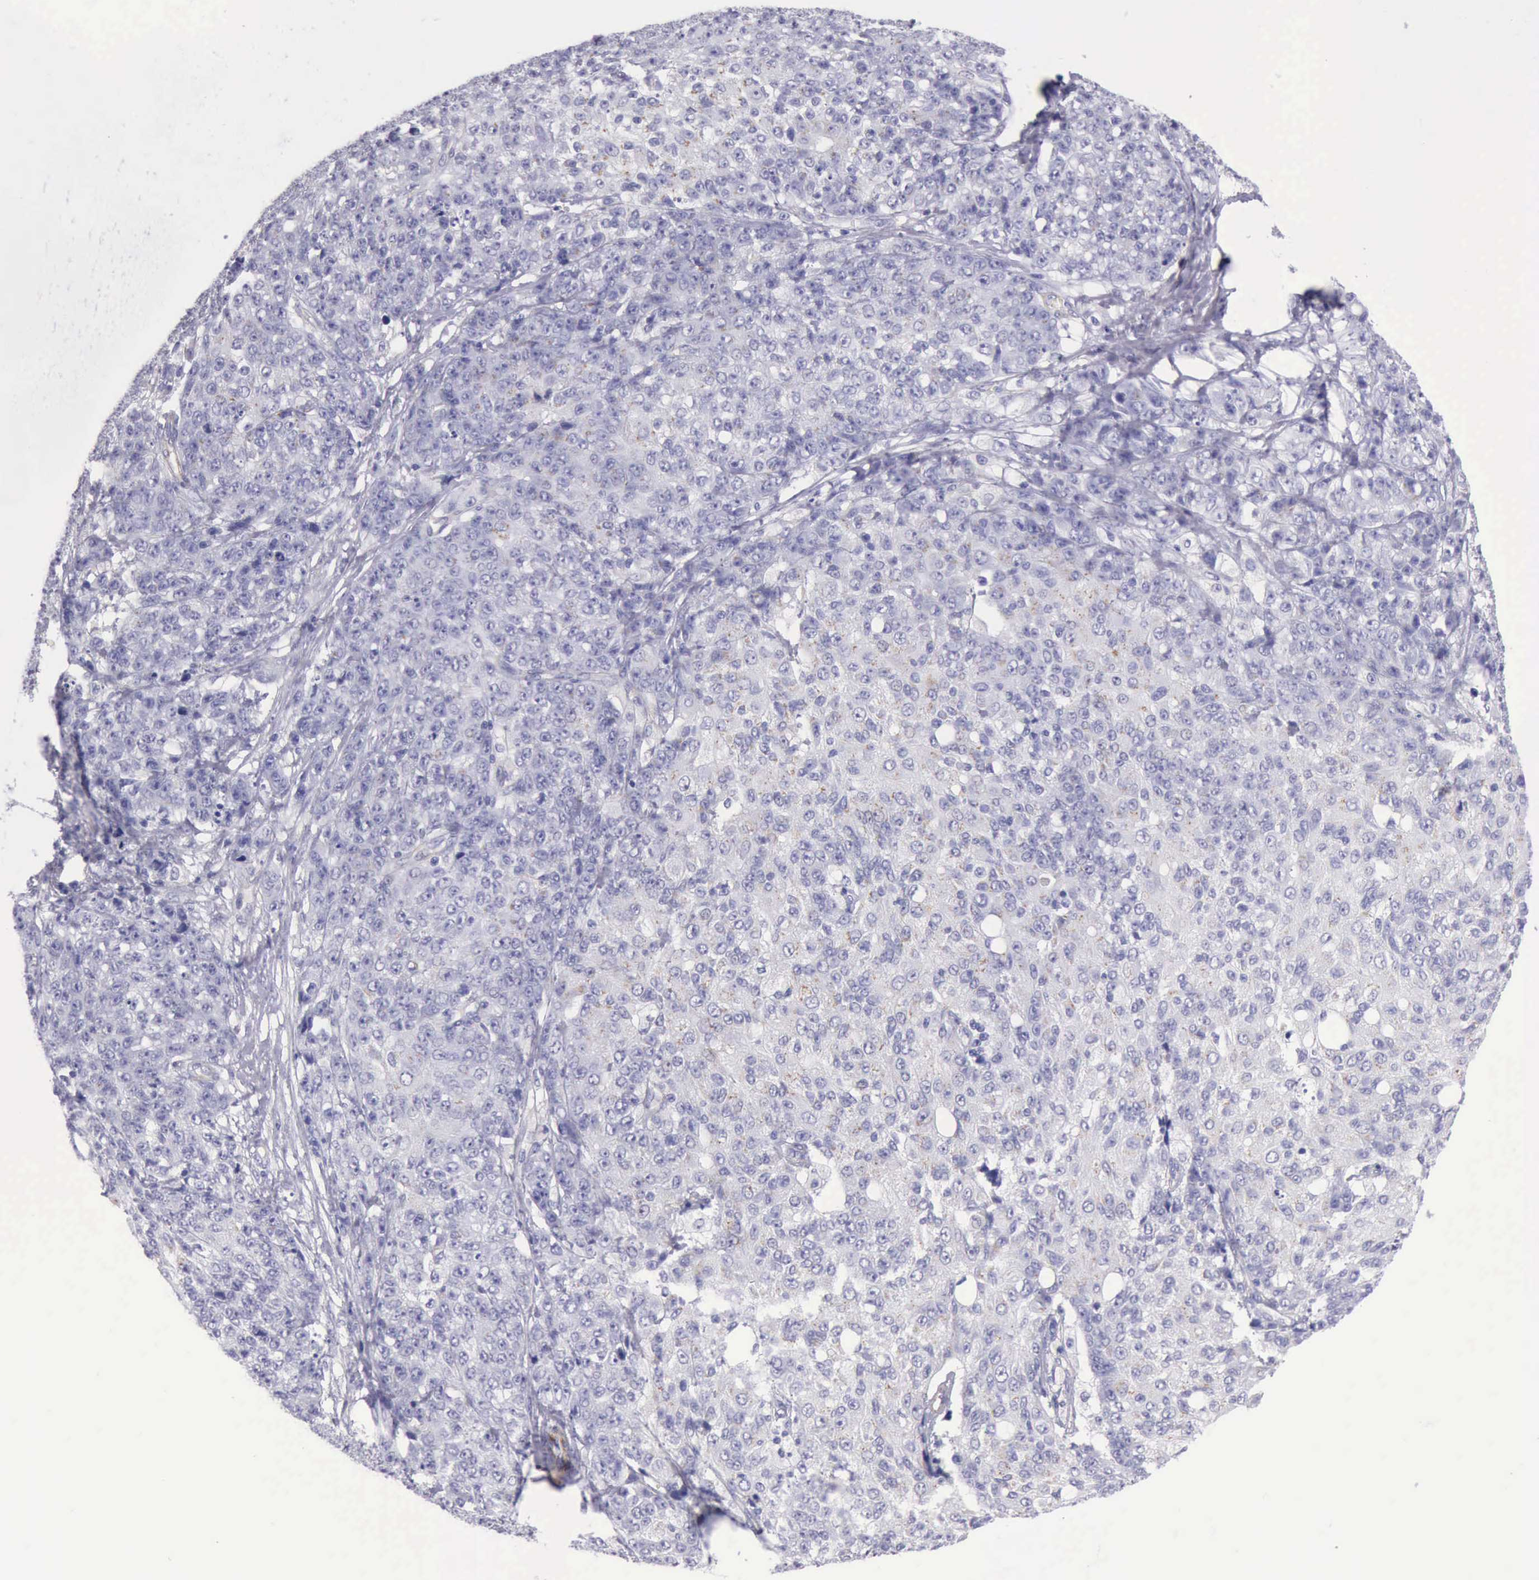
{"staining": {"intensity": "negative", "quantity": "none", "location": "none"}, "tissue": "ovarian cancer", "cell_type": "Tumor cells", "image_type": "cancer", "snomed": [{"axis": "morphology", "description": "Carcinoma, endometroid"}, {"axis": "topography", "description": "Ovary"}], "caption": "Immunohistochemistry (IHC) of human ovarian cancer shows no staining in tumor cells. (Brightfield microscopy of DAB immunohistochemistry at high magnification).", "gene": "AOC3", "patient": {"sex": "female", "age": 42}}